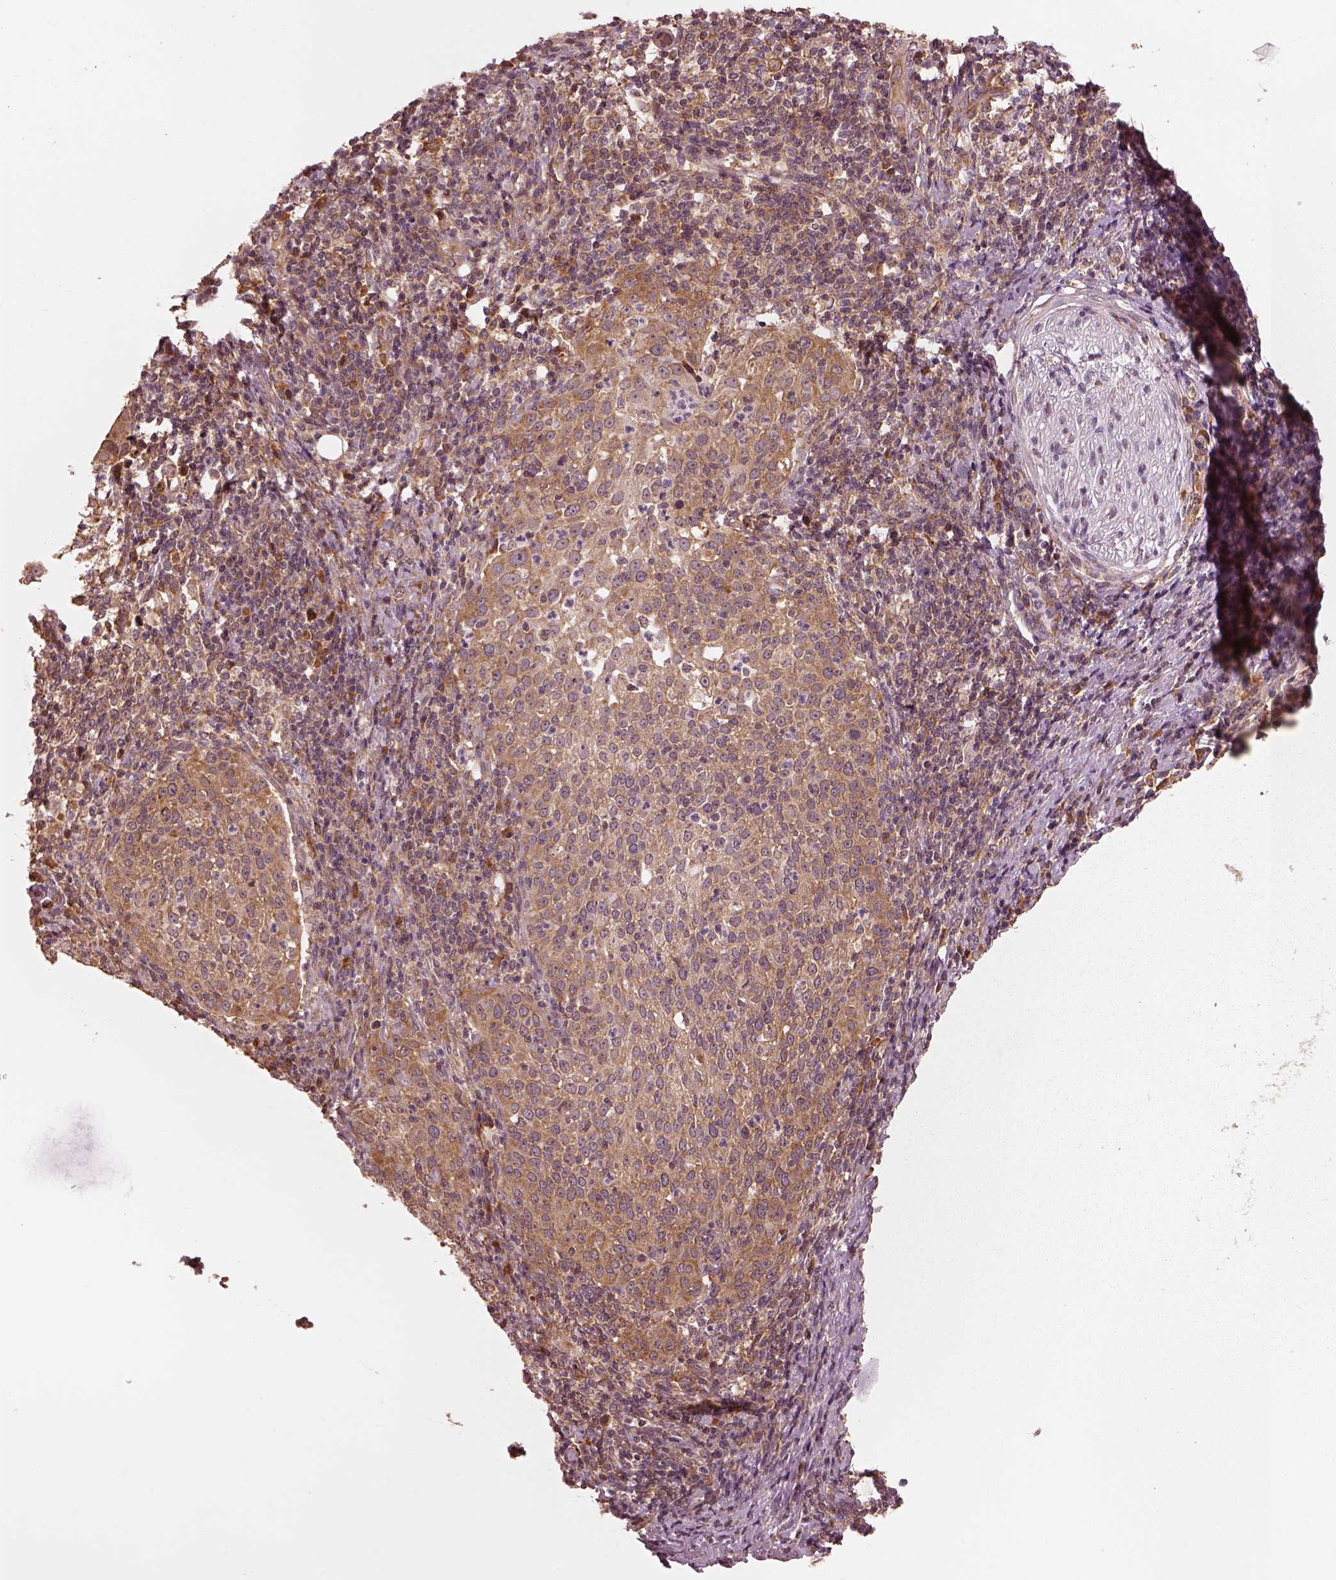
{"staining": {"intensity": "moderate", "quantity": ">75%", "location": "cytoplasmic/membranous"}, "tissue": "cervical cancer", "cell_type": "Tumor cells", "image_type": "cancer", "snomed": [{"axis": "morphology", "description": "Squamous cell carcinoma, NOS"}, {"axis": "topography", "description": "Cervix"}], "caption": "Immunohistochemical staining of human cervical squamous cell carcinoma displays medium levels of moderate cytoplasmic/membranous protein expression in about >75% of tumor cells.", "gene": "RPS5", "patient": {"sex": "female", "age": 51}}